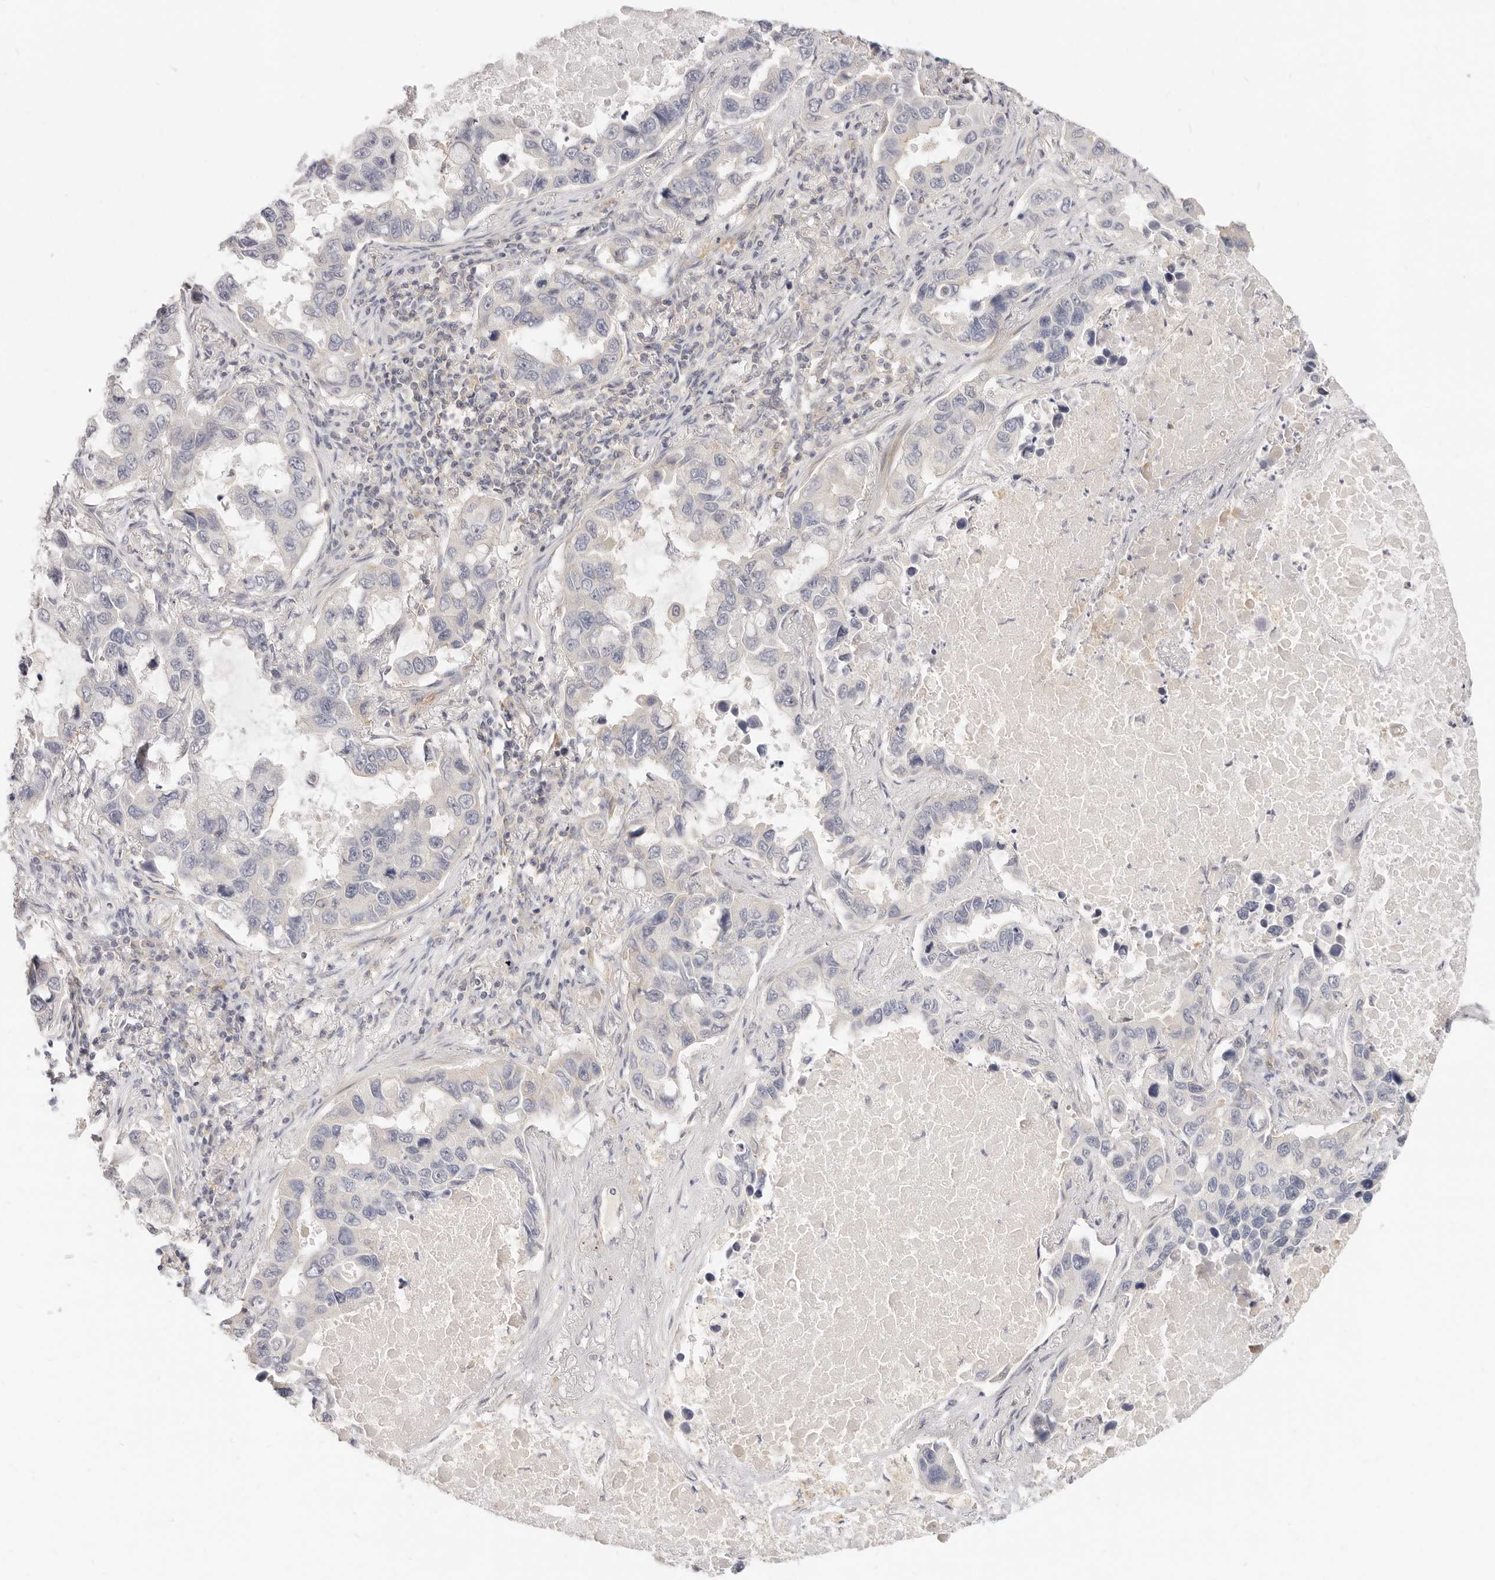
{"staining": {"intensity": "negative", "quantity": "none", "location": "none"}, "tissue": "lung cancer", "cell_type": "Tumor cells", "image_type": "cancer", "snomed": [{"axis": "morphology", "description": "Adenocarcinoma, NOS"}, {"axis": "topography", "description": "Lung"}], "caption": "DAB (3,3'-diaminobenzidine) immunohistochemical staining of human lung cancer demonstrates no significant staining in tumor cells.", "gene": "LTB4R2", "patient": {"sex": "male", "age": 64}}